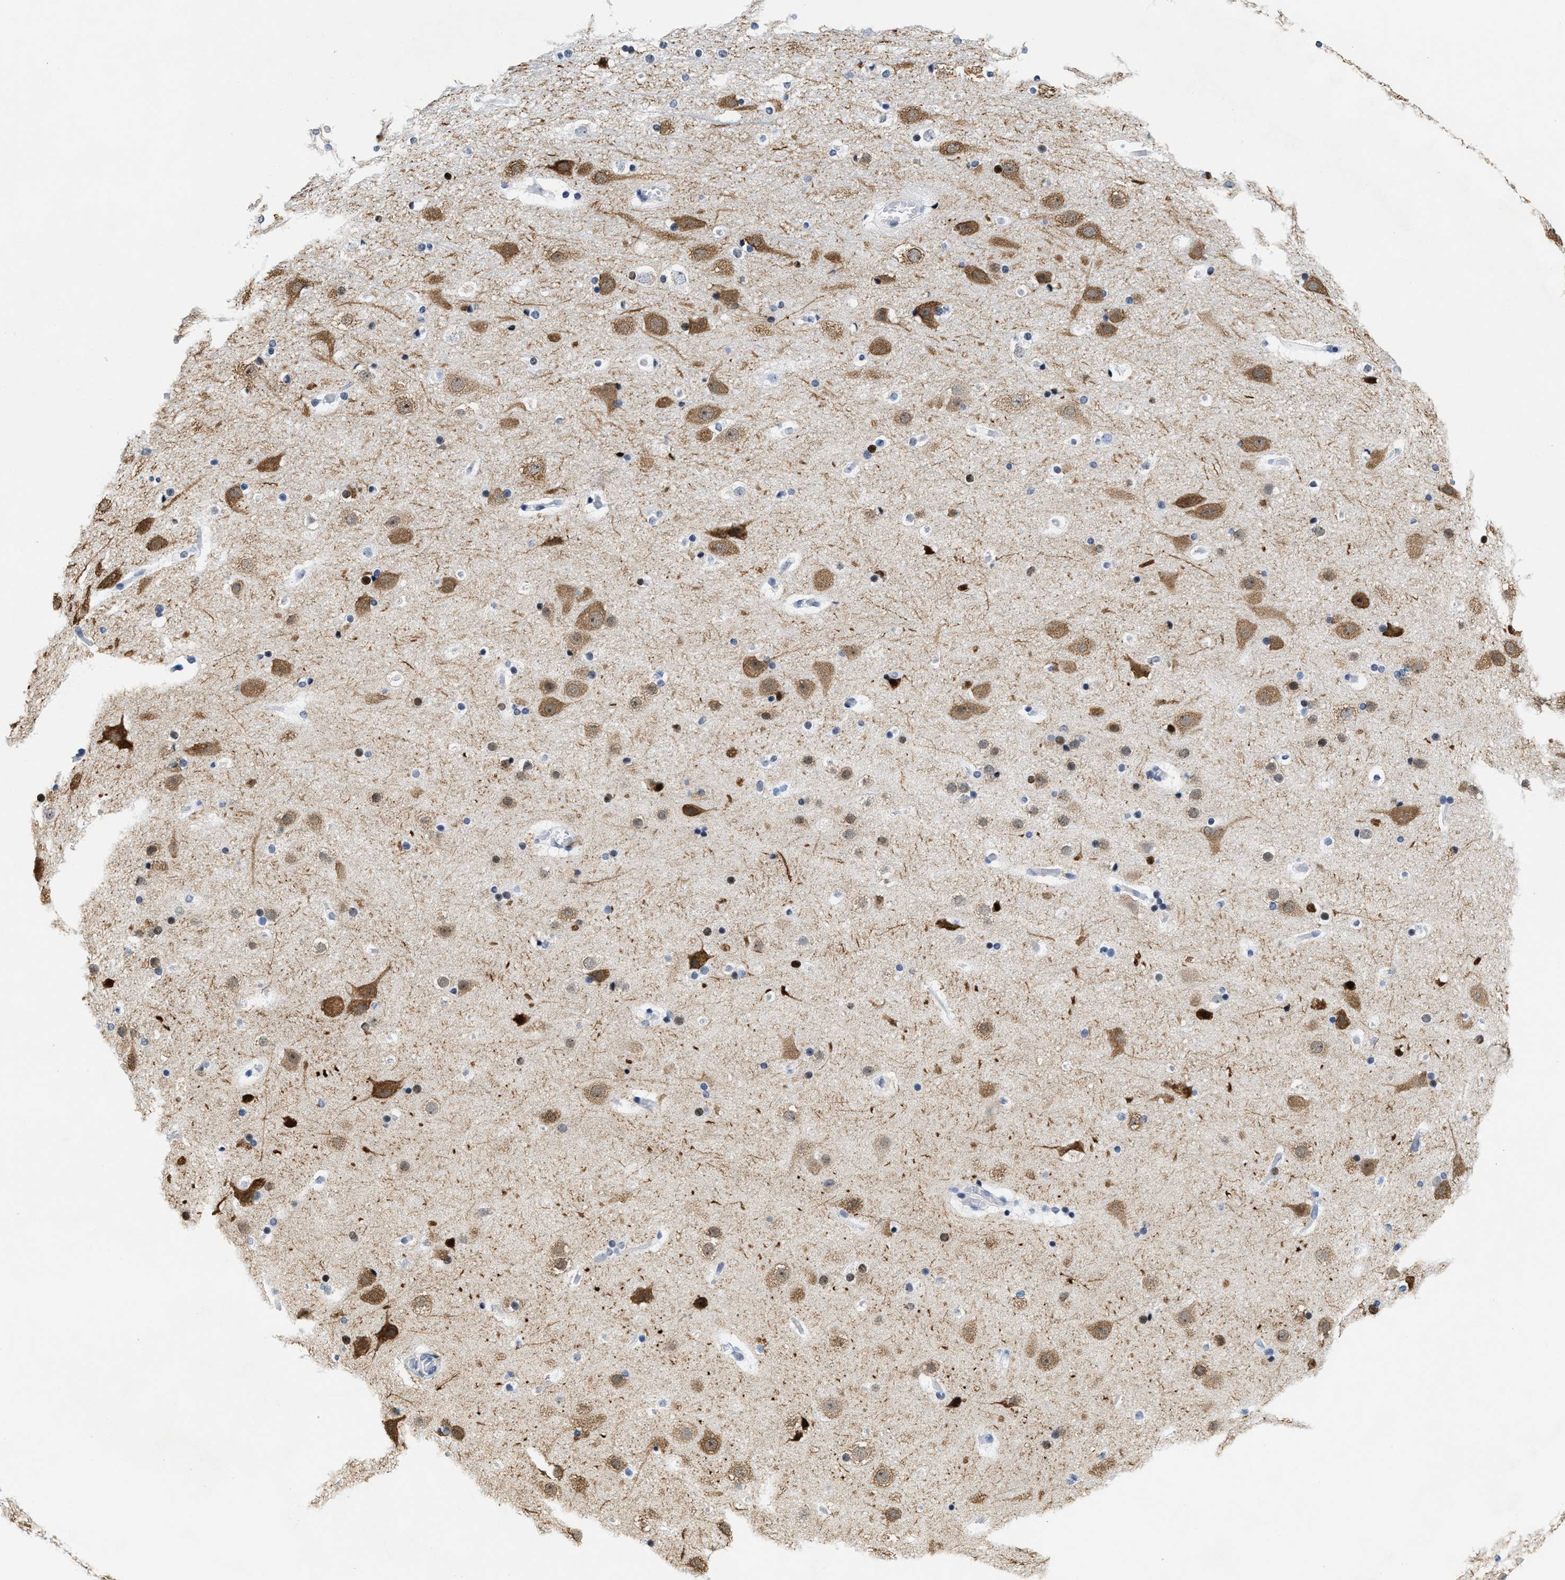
{"staining": {"intensity": "negative", "quantity": "none", "location": "none"}, "tissue": "cerebral cortex", "cell_type": "Endothelial cells", "image_type": "normal", "snomed": [{"axis": "morphology", "description": "Normal tissue, NOS"}, {"axis": "topography", "description": "Cerebral cortex"}], "caption": "High magnification brightfield microscopy of benign cerebral cortex stained with DAB (brown) and counterstained with hematoxylin (blue): endothelial cells show no significant staining.", "gene": "SETD1B", "patient": {"sex": "male", "age": 57}}